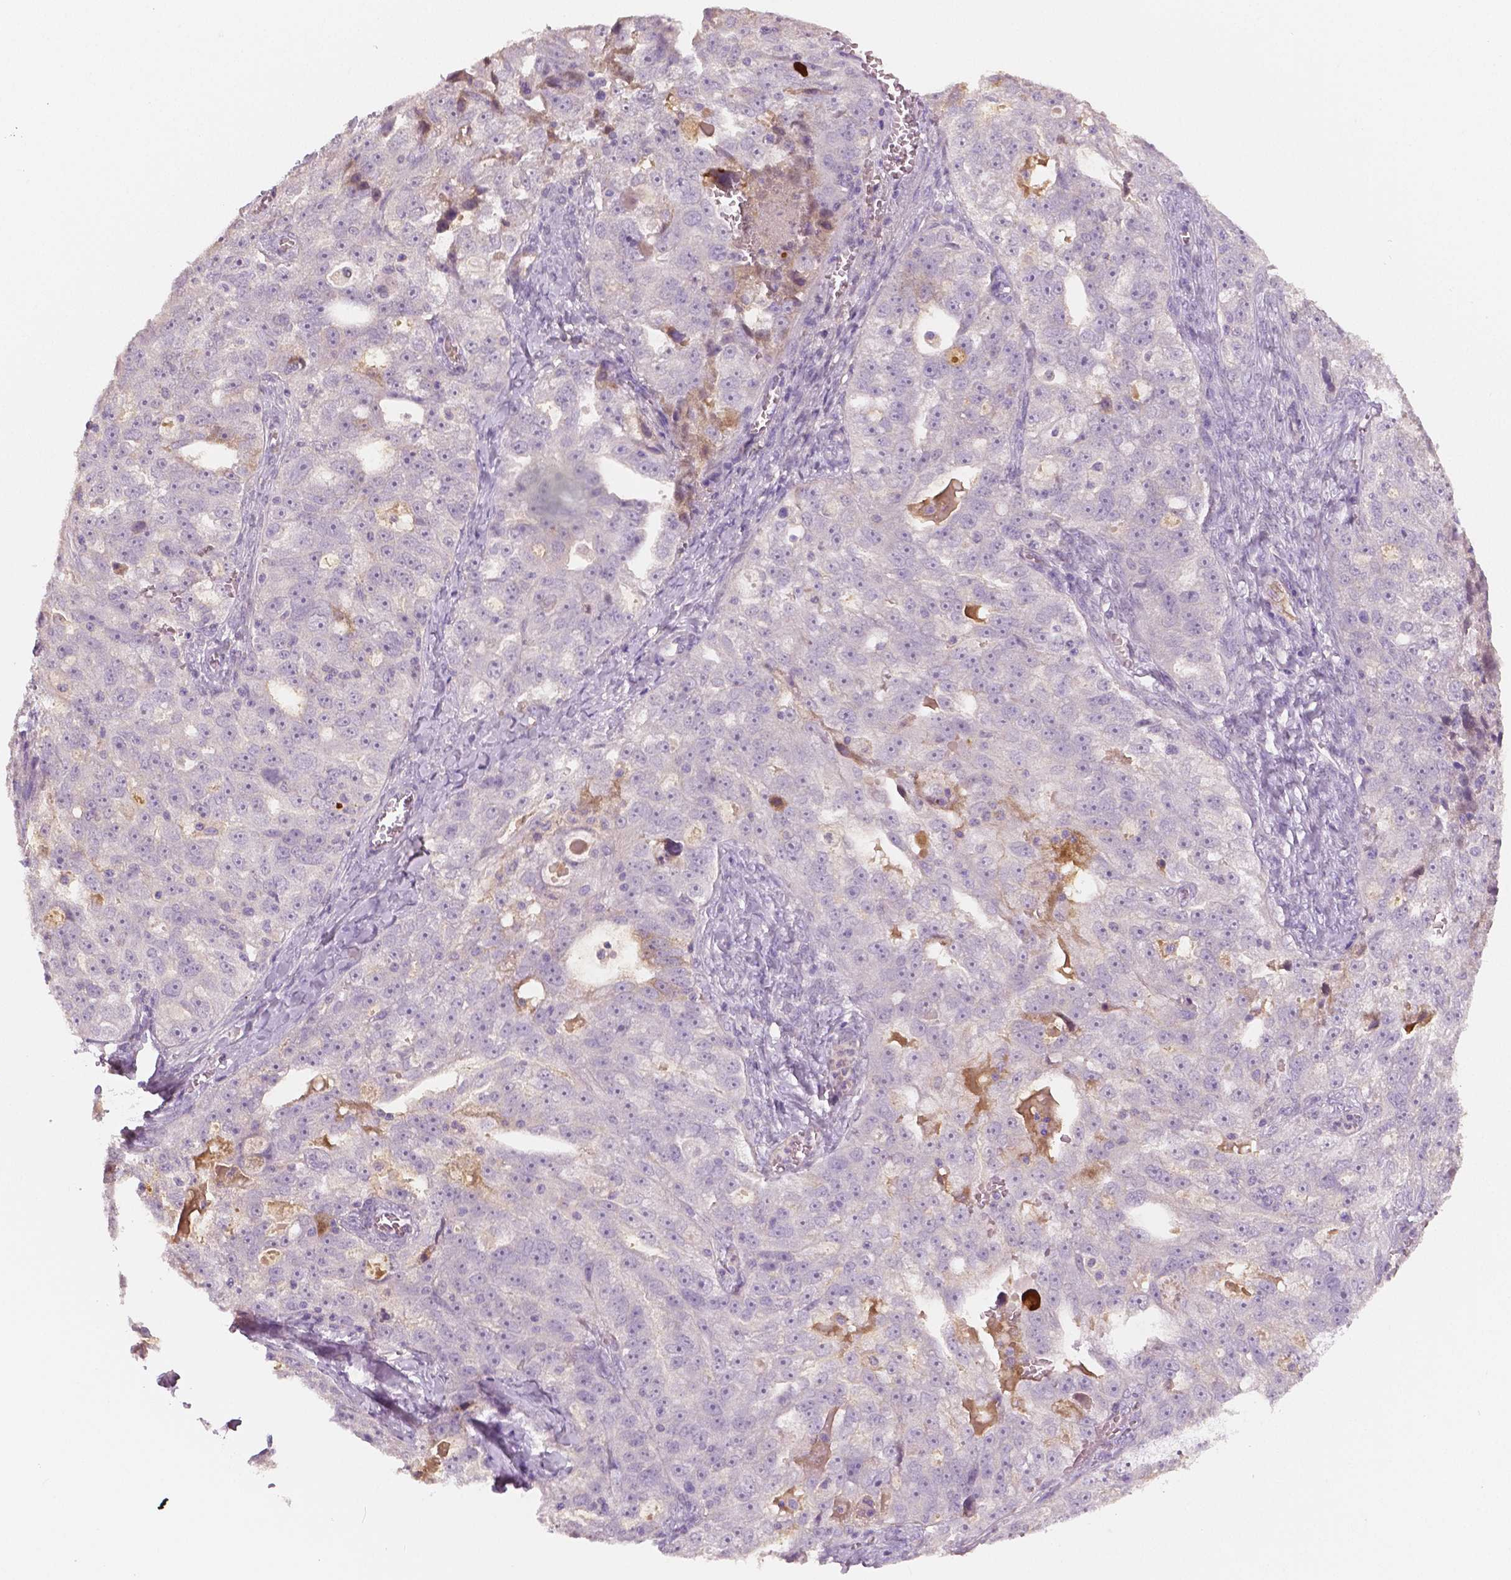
{"staining": {"intensity": "negative", "quantity": "none", "location": "none"}, "tissue": "ovarian cancer", "cell_type": "Tumor cells", "image_type": "cancer", "snomed": [{"axis": "morphology", "description": "Cystadenocarcinoma, serous, NOS"}, {"axis": "topography", "description": "Ovary"}], "caption": "DAB (3,3'-diaminobenzidine) immunohistochemical staining of human ovarian cancer (serous cystadenocarcinoma) exhibits no significant expression in tumor cells. (IHC, brightfield microscopy, high magnification).", "gene": "APOA4", "patient": {"sex": "female", "age": 51}}